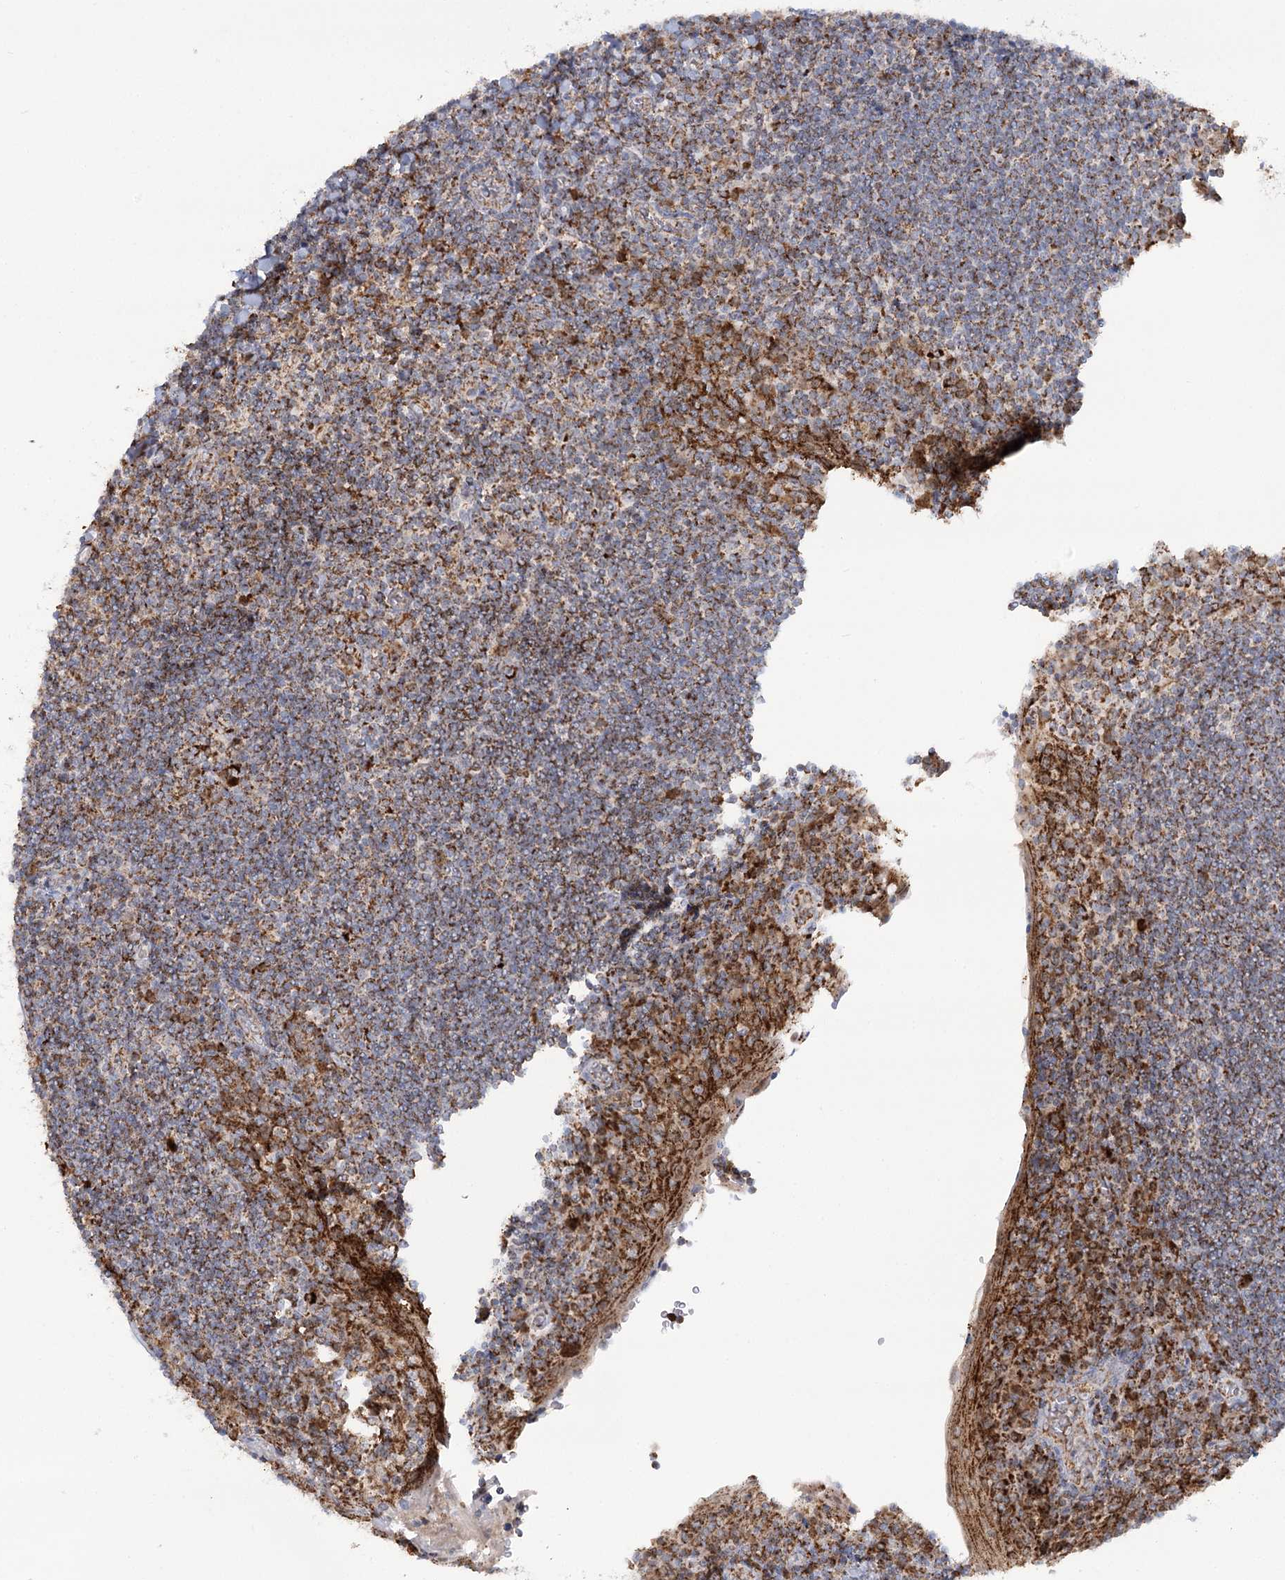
{"staining": {"intensity": "strong", "quantity": ">75%", "location": "cytoplasmic/membranous"}, "tissue": "tonsil", "cell_type": "Germinal center cells", "image_type": "normal", "snomed": [{"axis": "morphology", "description": "Normal tissue, NOS"}, {"axis": "topography", "description": "Tonsil"}], "caption": "A photomicrograph of tonsil stained for a protein exhibits strong cytoplasmic/membranous brown staining in germinal center cells.", "gene": "TAS1R1", "patient": {"sex": "male", "age": 27}}